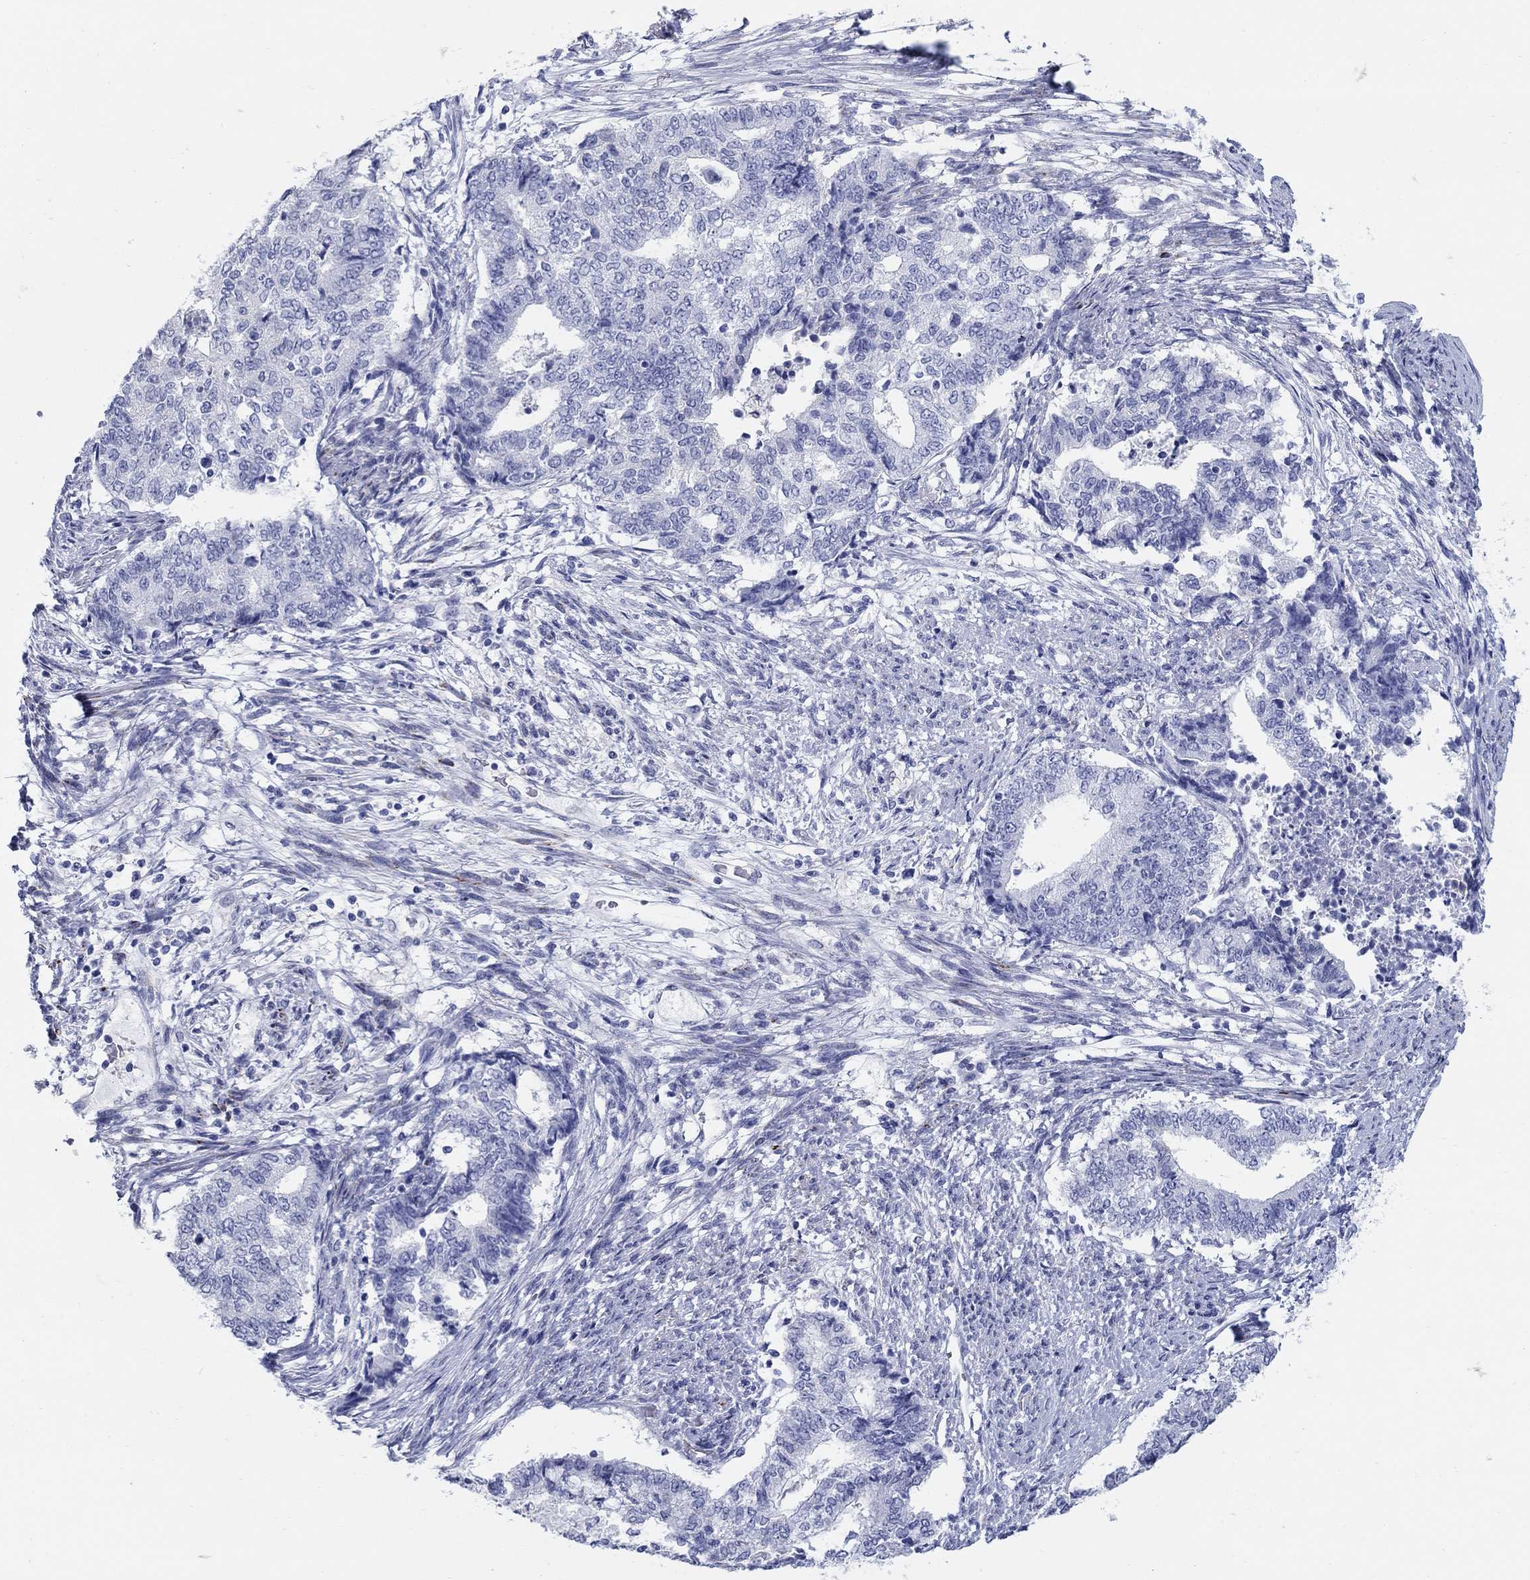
{"staining": {"intensity": "negative", "quantity": "none", "location": "none"}, "tissue": "endometrial cancer", "cell_type": "Tumor cells", "image_type": "cancer", "snomed": [{"axis": "morphology", "description": "Adenocarcinoma, NOS"}, {"axis": "topography", "description": "Endometrium"}], "caption": "Tumor cells show no significant expression in adenocarcinoma (endometrial).", "gene": "AKR1C2", "patient": {"sex": "female", "age": 65}}